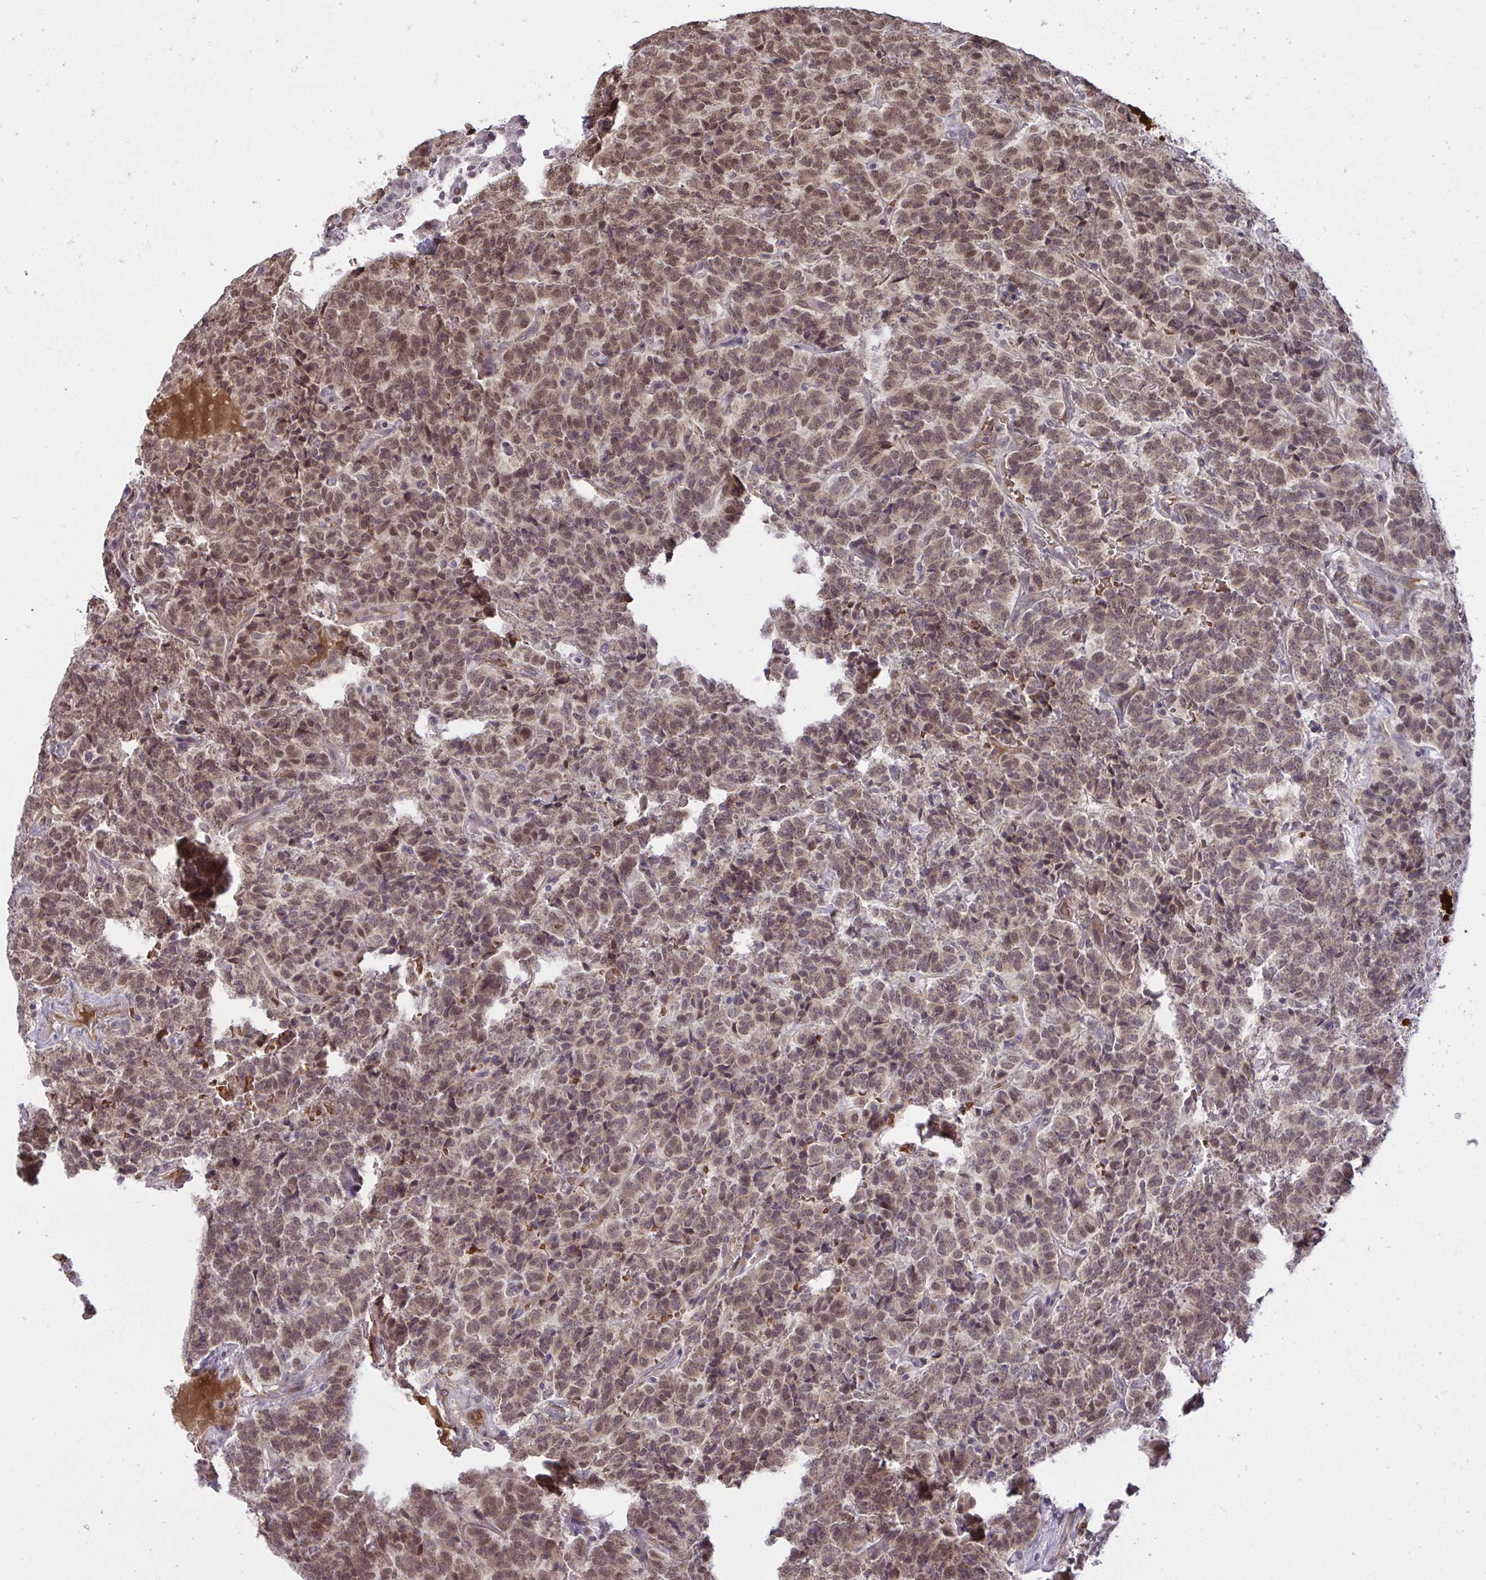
{"staining": {"intensity": "moderate", "quantity": ">75%", "location": "cytoplasmic/membranous,nuclear"}, "tissue": "carcinoid", "cell_type": "Tumor cells", "image_type": "cancer", "snomed": [{"axis": "morphology", "description": "Carcinoid, malignant, NOS"}, {"axis": "topography", "description": "Pancreas"}], "caption": "Moderate cytoplasmic/membranous and nuclear protein positivity is present in approximately >75% of tumor cells in carcinoid. (brown staining indicates protein expression, while blue staining denotes nuclei).", "gene": "ZSCAN9", "patient": {"sex": "male", "age": 36}}